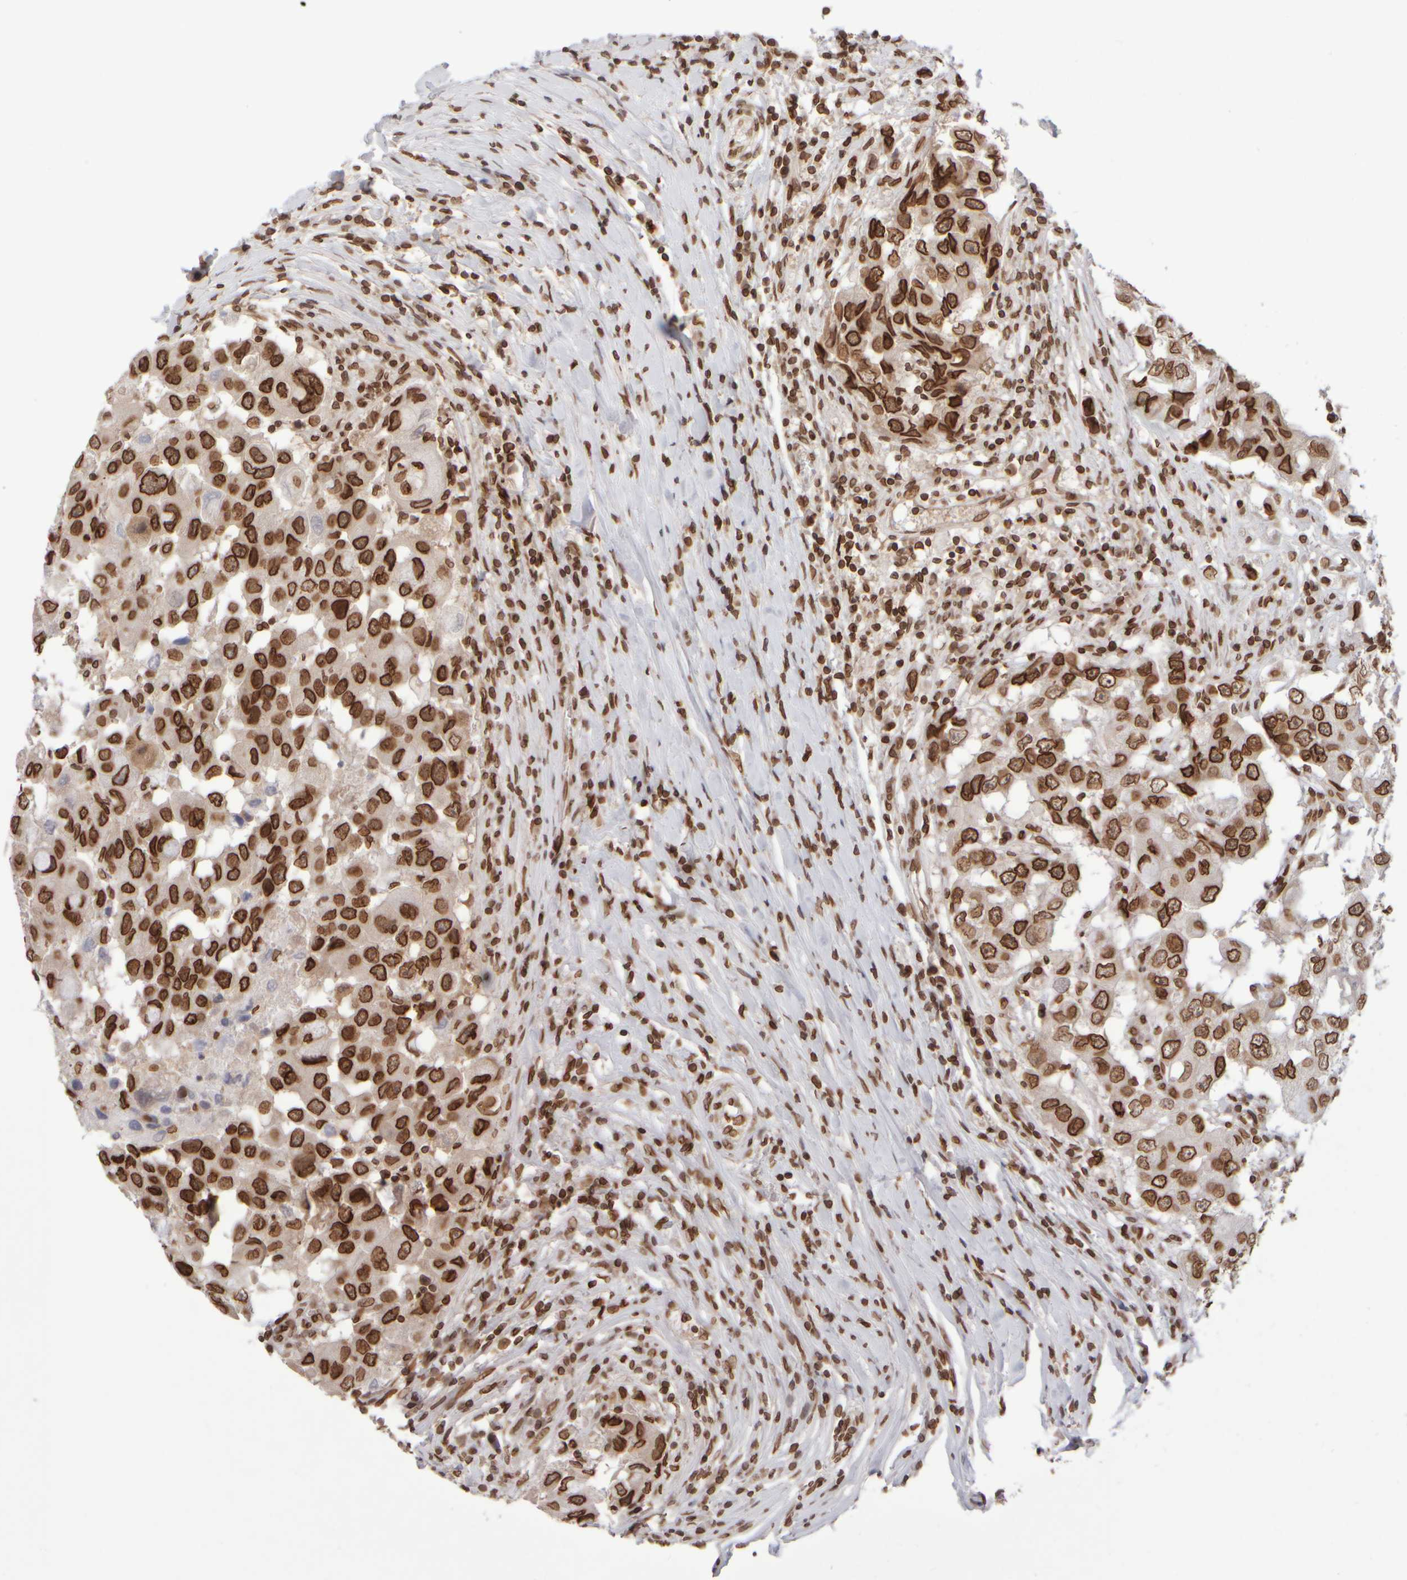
{"staining": {"intensity": "strong", "quantity": ">75%", "location": "cytoplasmic/membranous,nuclear"}, "tissue": "breast cancer", "cell_type": "Tumor cells", "image_type": "cancer", "snomed": [{"axis": "morphology", "description": "Duct carcinoma"}, {"axis": "topography", "description": "Breast"}], "caption": "About >75% of tumor cells in infiltrating ductal carcinoma (breast) show strong cytoplasmic/membranous and nuclear protein expression as visualized by brown immunohistochemical staining.", "gene": "ZC3HC1", "patient": {"sex": "female", "age": 27}}